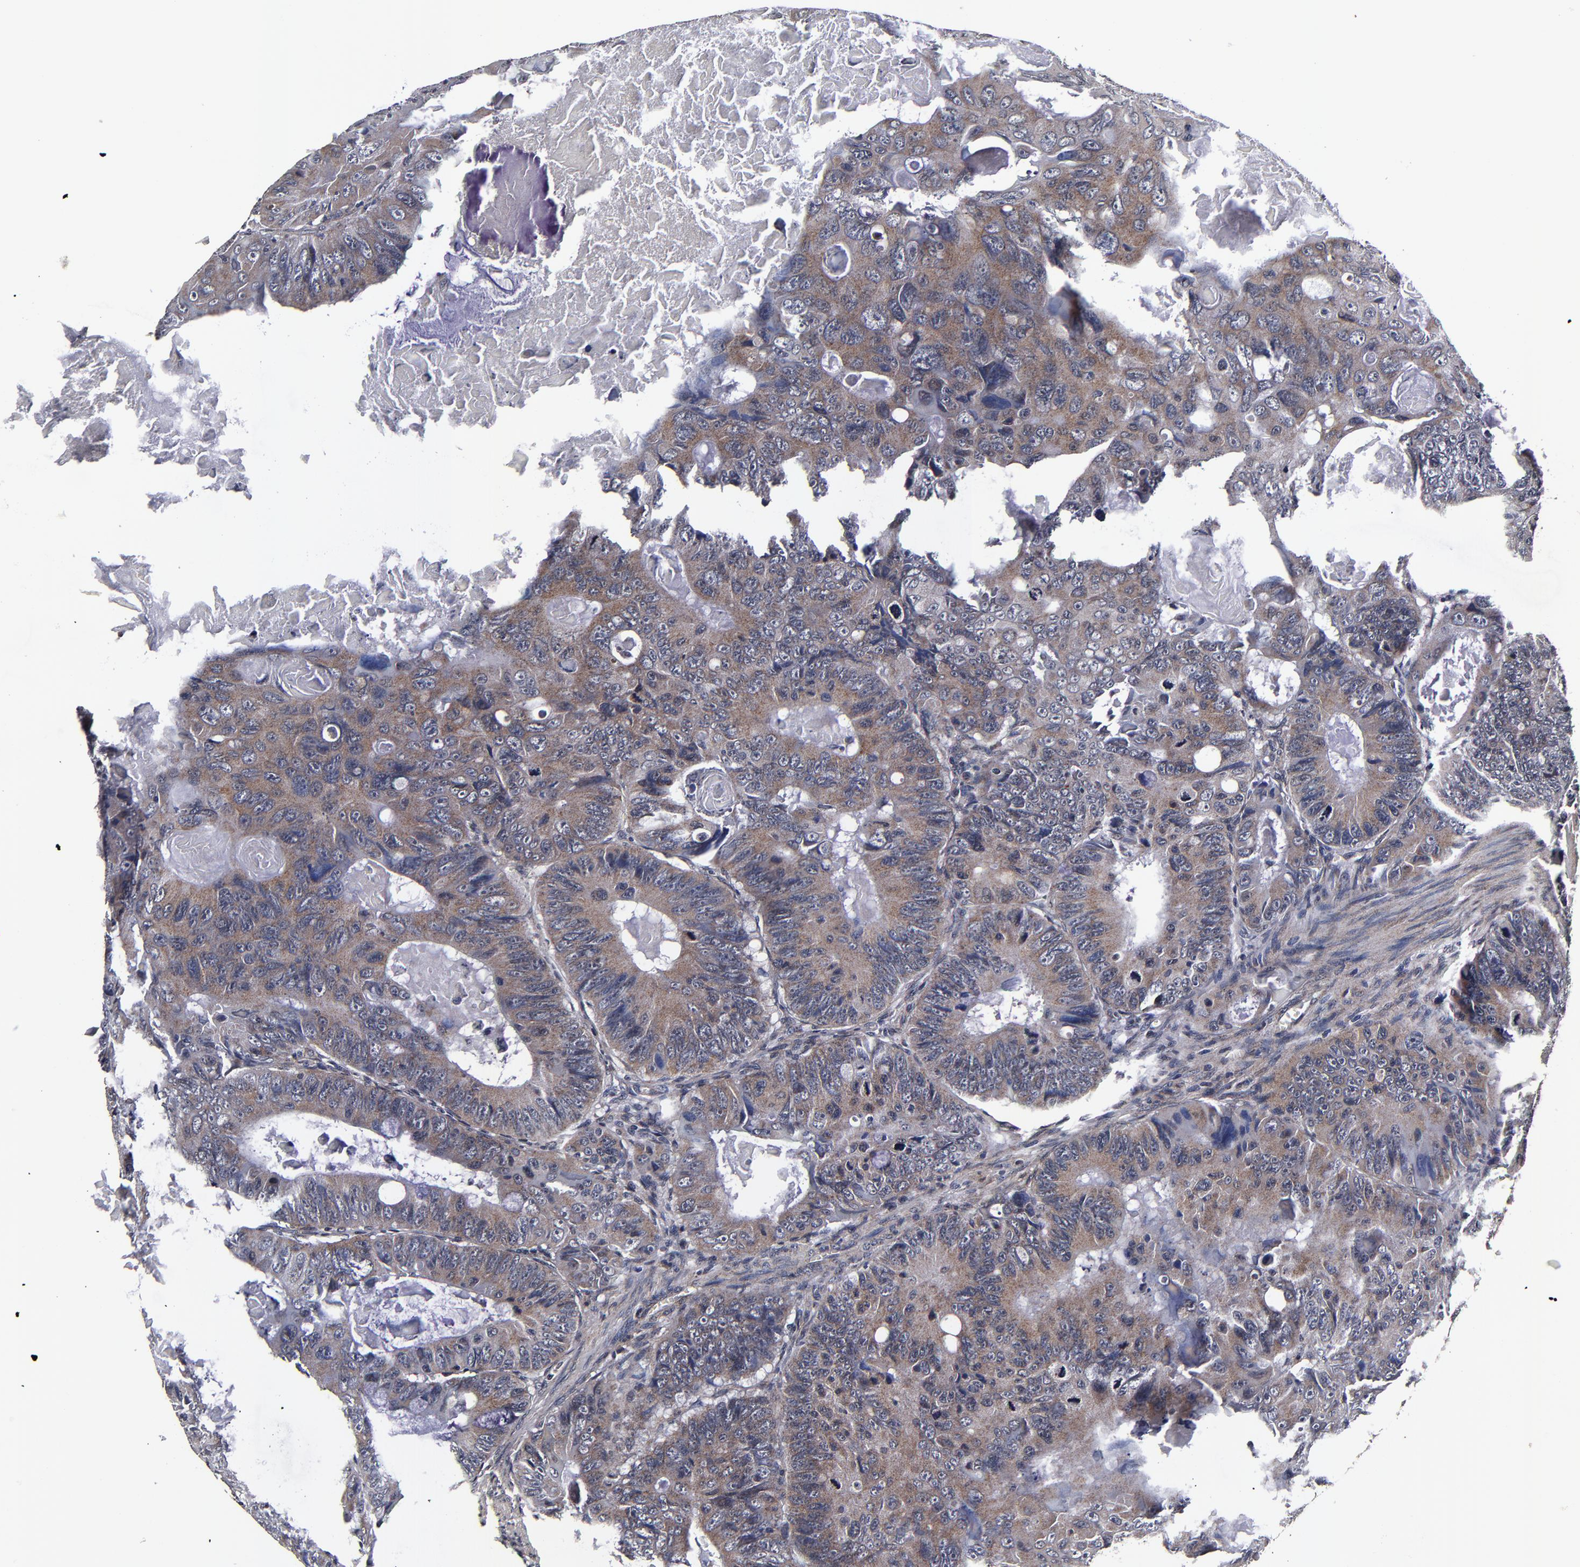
{"staining": {"intensity": "moderate", "quantity": ">75%", "location": "cytoplasmic/membranous"}, "tissue": "colorectal cancer", "cell_type": "Tumor cells", "image_type": "cancer", "snomed": [{"axis": "morphology", "description": "Adenocarcinoma, NOS"}, {"axis": "topography", "description": "Colon"}], "caption": "A brown stain highlights moderate cytoplasmic/membranous expression of a protein in human adenocarcinoma (colorectal) tumor cells.", "gene": "MMP15", "patient": {"sex": "female", "age": 55}}